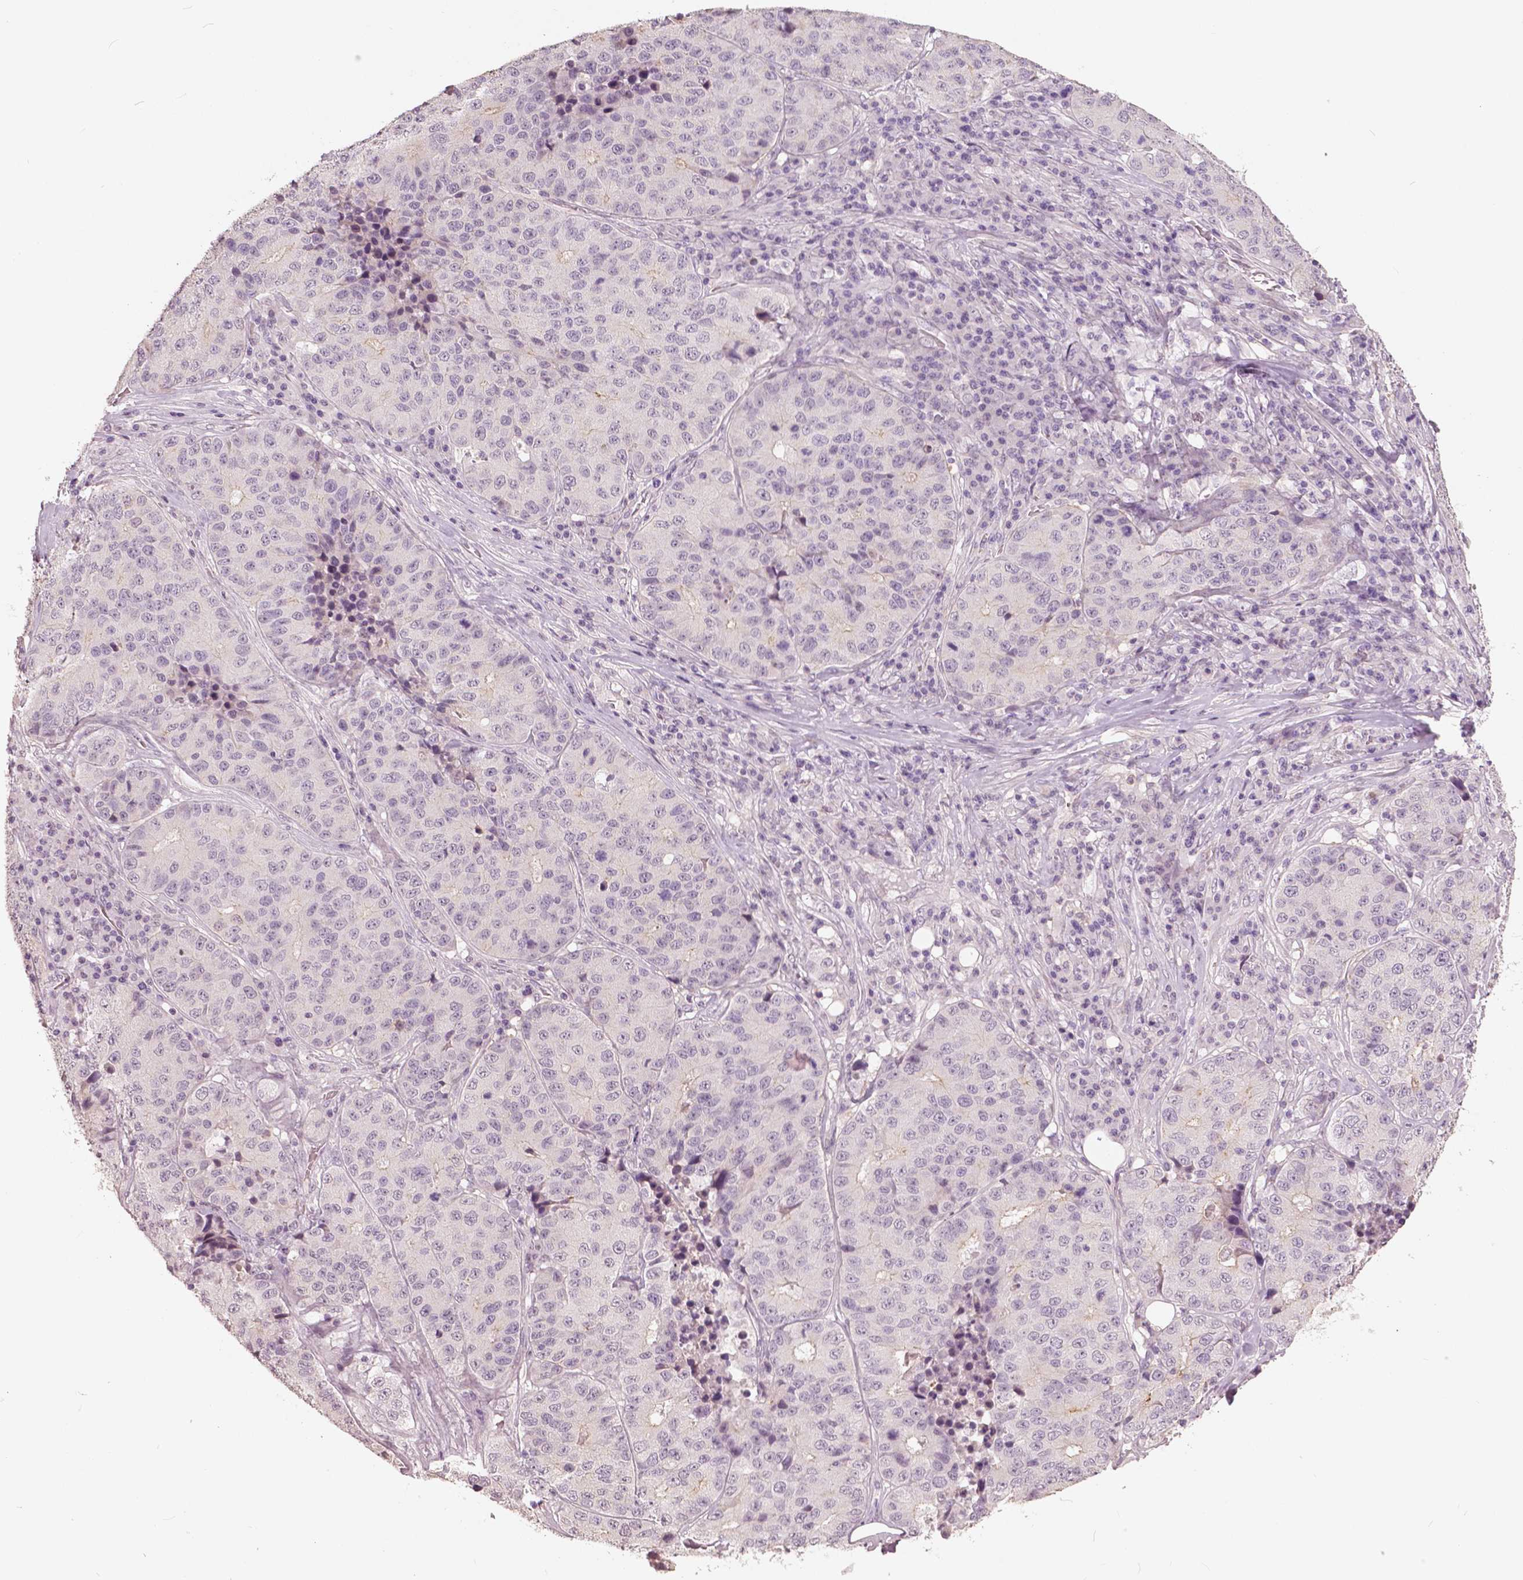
{"staining": {"intensity": "negative", "quantity": "none", "location": "none"}, "tissue": "stomach cancer", "cell_type": "Tumor cells", "image_type": "cancer", "snomed": [{"axis": "morphology", "description": "Adenocarcinoma, NOS"}, {"axis": "topography", "description": "Stomach"}], "caption": "Tumor cells show no significant protein positivity in adenocarcinoma (stomach).", "gene": "NANOG", "patient": {"sex": "male", "age": 71}}